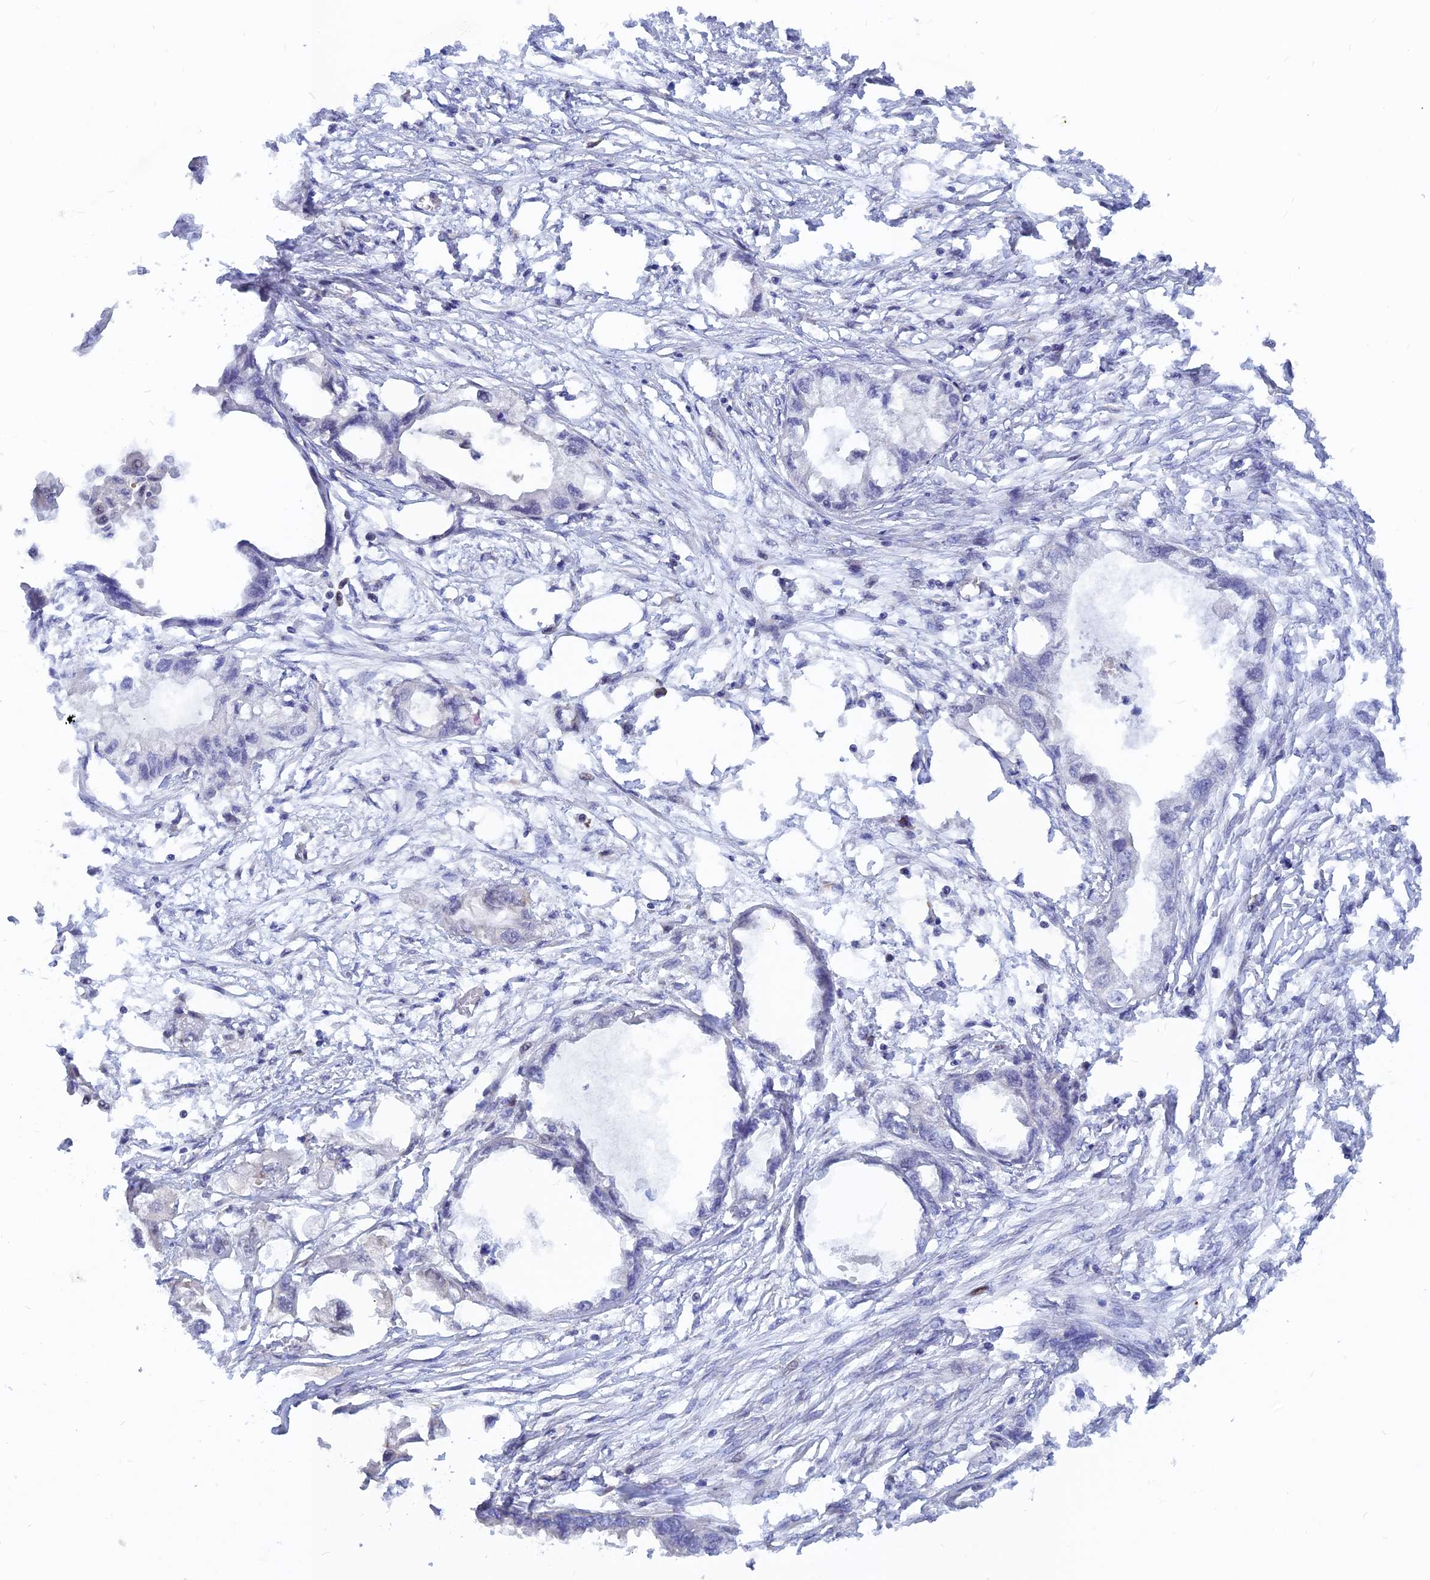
{"staining": {"intensity": "negative", "quantity": "none", "location": "none"}, "tissue": "endometrial cancer", "cell_type": "Tumor cells", "image_type": "cancer", "snomed": [{"axis": "morphology", "description": "Adenocarcinoma, NOS"}, {"axis": "morphology", "description": "Adenocarcinoma, metastatic, NOS"}, {"axis": "topography", "description": "Adipose tissue"}, {"axis": "topography", "description": "Endometrium"}], "caption": "The photomicrograph reveals no staining of tumor cells in endometrial cancer (metastatic adenocarcinoma).", "gene": "DNAJC16", "patient": {"sex": "female", "age": 67}}